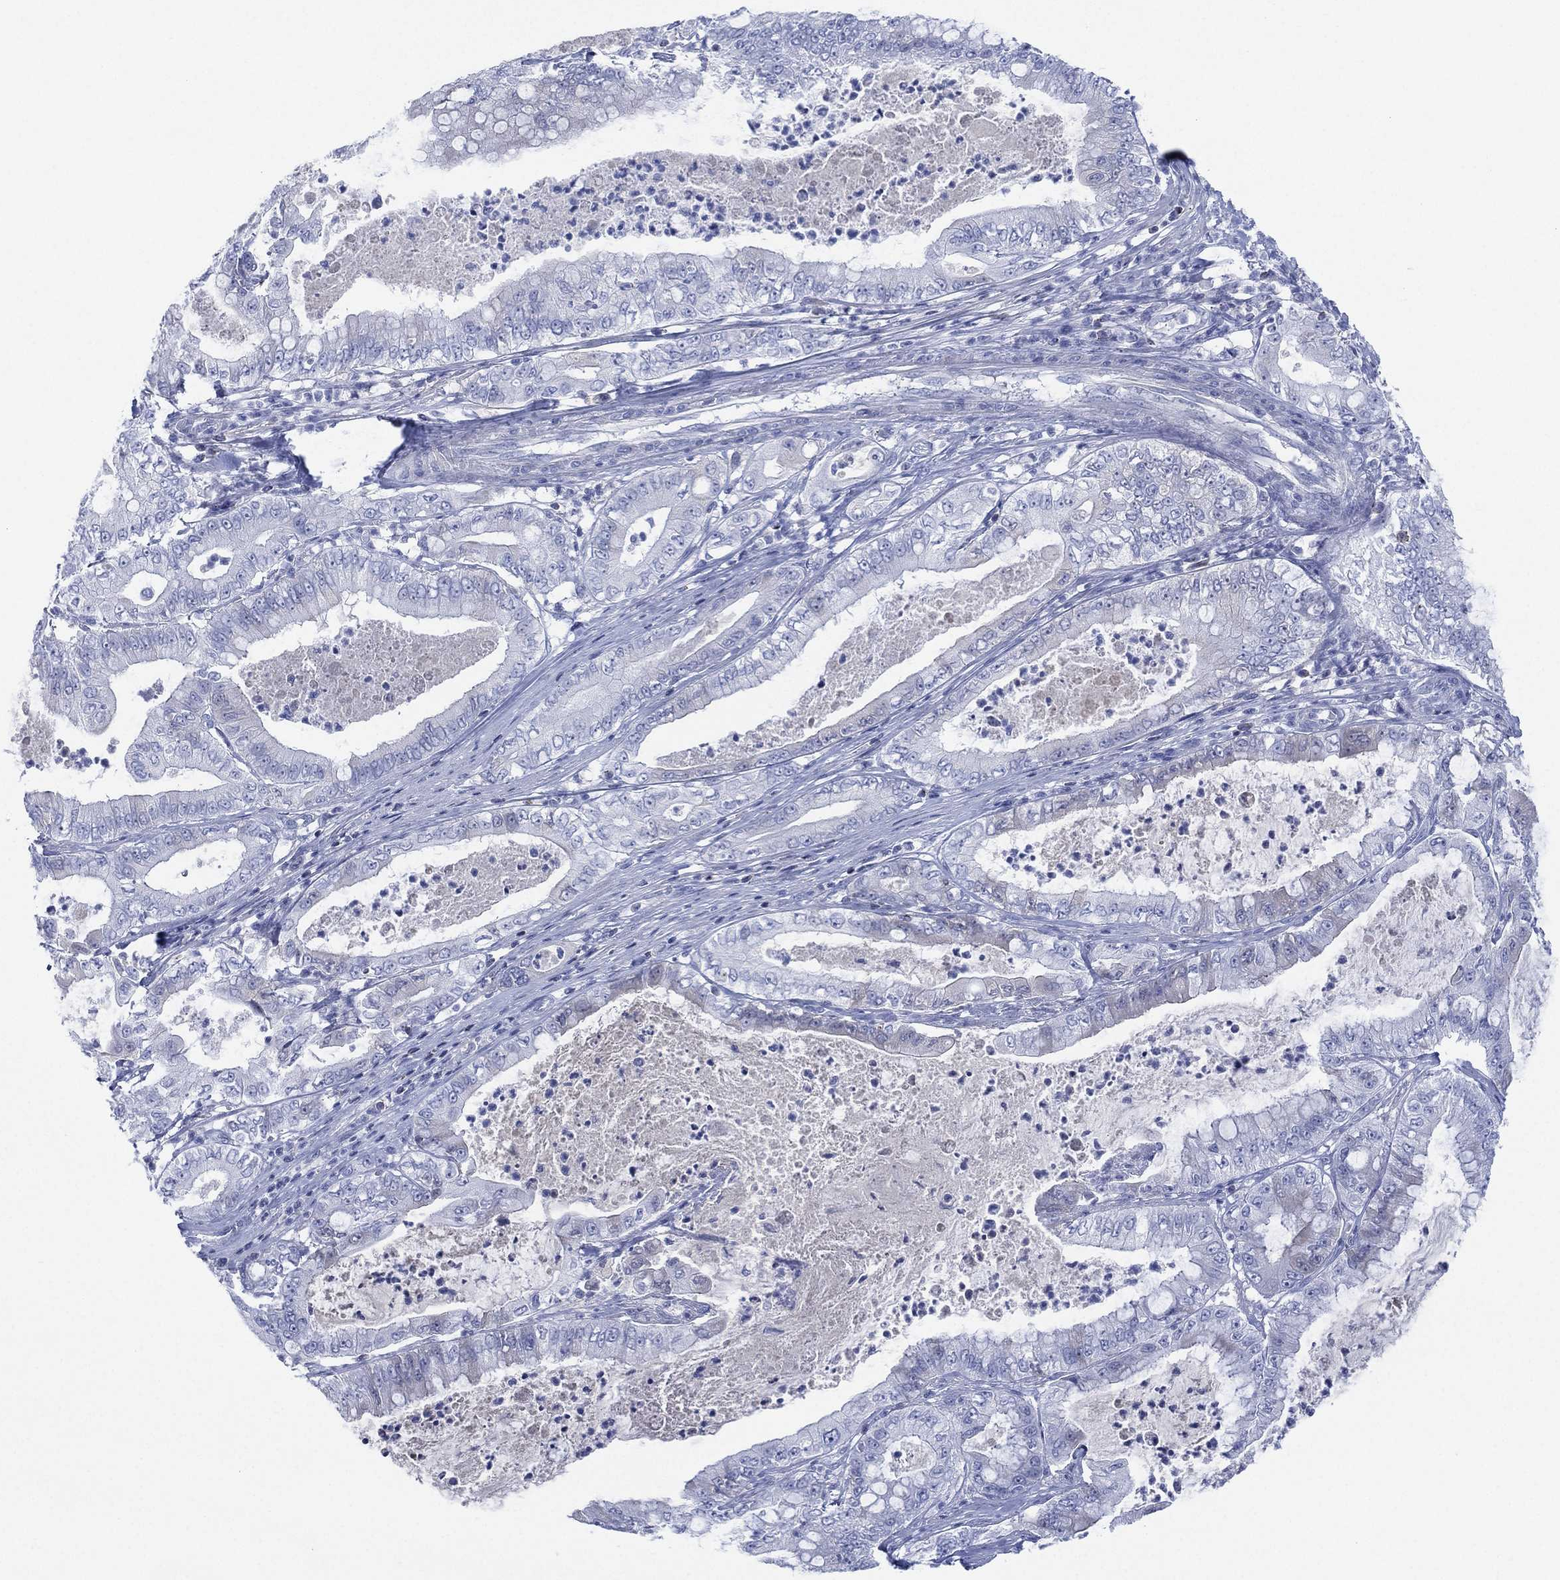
{"staining": {"intensity": "negative", "quantity": "none", "location": "none"}, "tissue": "pancreatic cancer", "cell_type": "Tumor cells", "image_type": "cancer", "snomed": [{"axis": "morphology", "description": "Adenocarcinoma, NOS"}, {"axis": "topography", "description": "Pancreas"}], "caption": "Immunohistochemistry of pancreatic adenocarcinoma demonstrates no expression in tumor cells.", "gene": "SEPTIN1", "patient": {"sex": "male", "age": 71}}